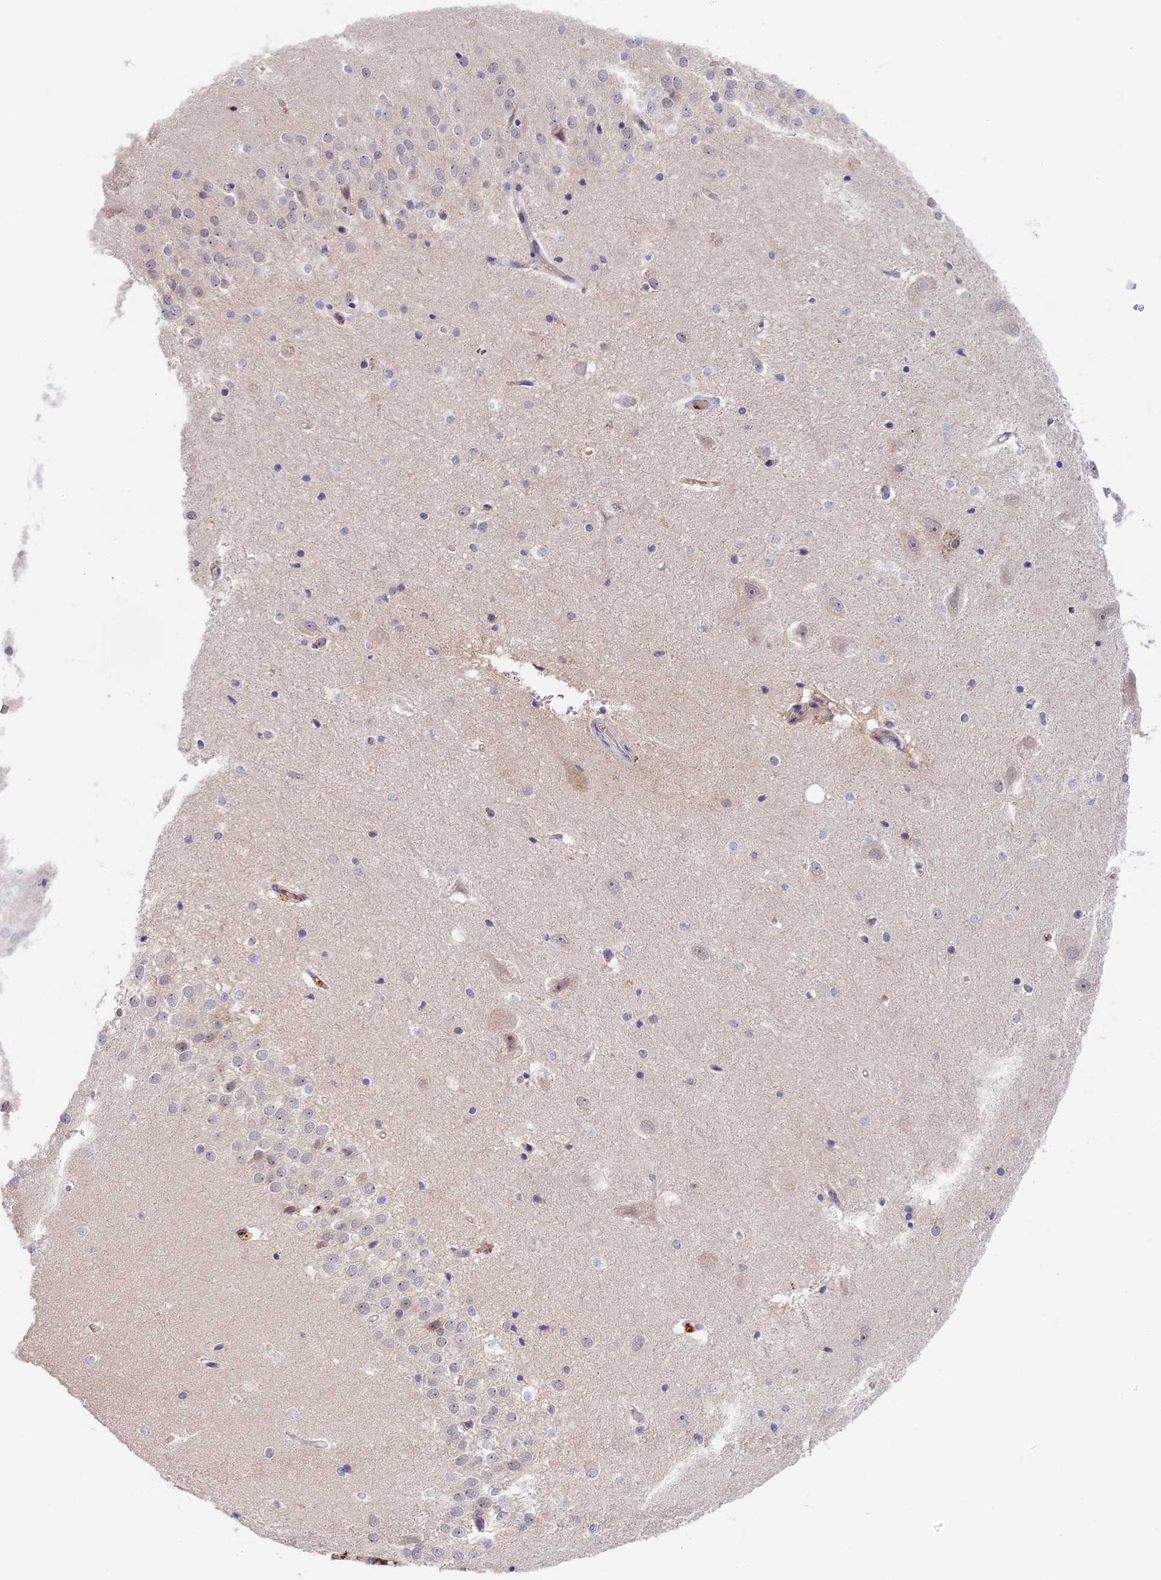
{"staining": {"intensity": "weak", "quantity": "<25%", "location": "cytoplasmic/membranous"}, "tissue": "hippocampus", "cell_type": "Glial cells", "image_type": "normal", "snomed": [{"axis": "morphology", "description": "Normal tissue, NOS"}, {"axis": "topography", "description": "Hippocampus"}], "caption": "Immunohistochemistry (IHC) histopathology image of normal hippocampus: human hippocampus stained with DAB displays no significant protein positivity in glial cells.", "gene": "ADGRD1", "patient": {"sex": "female", "age": 52}}